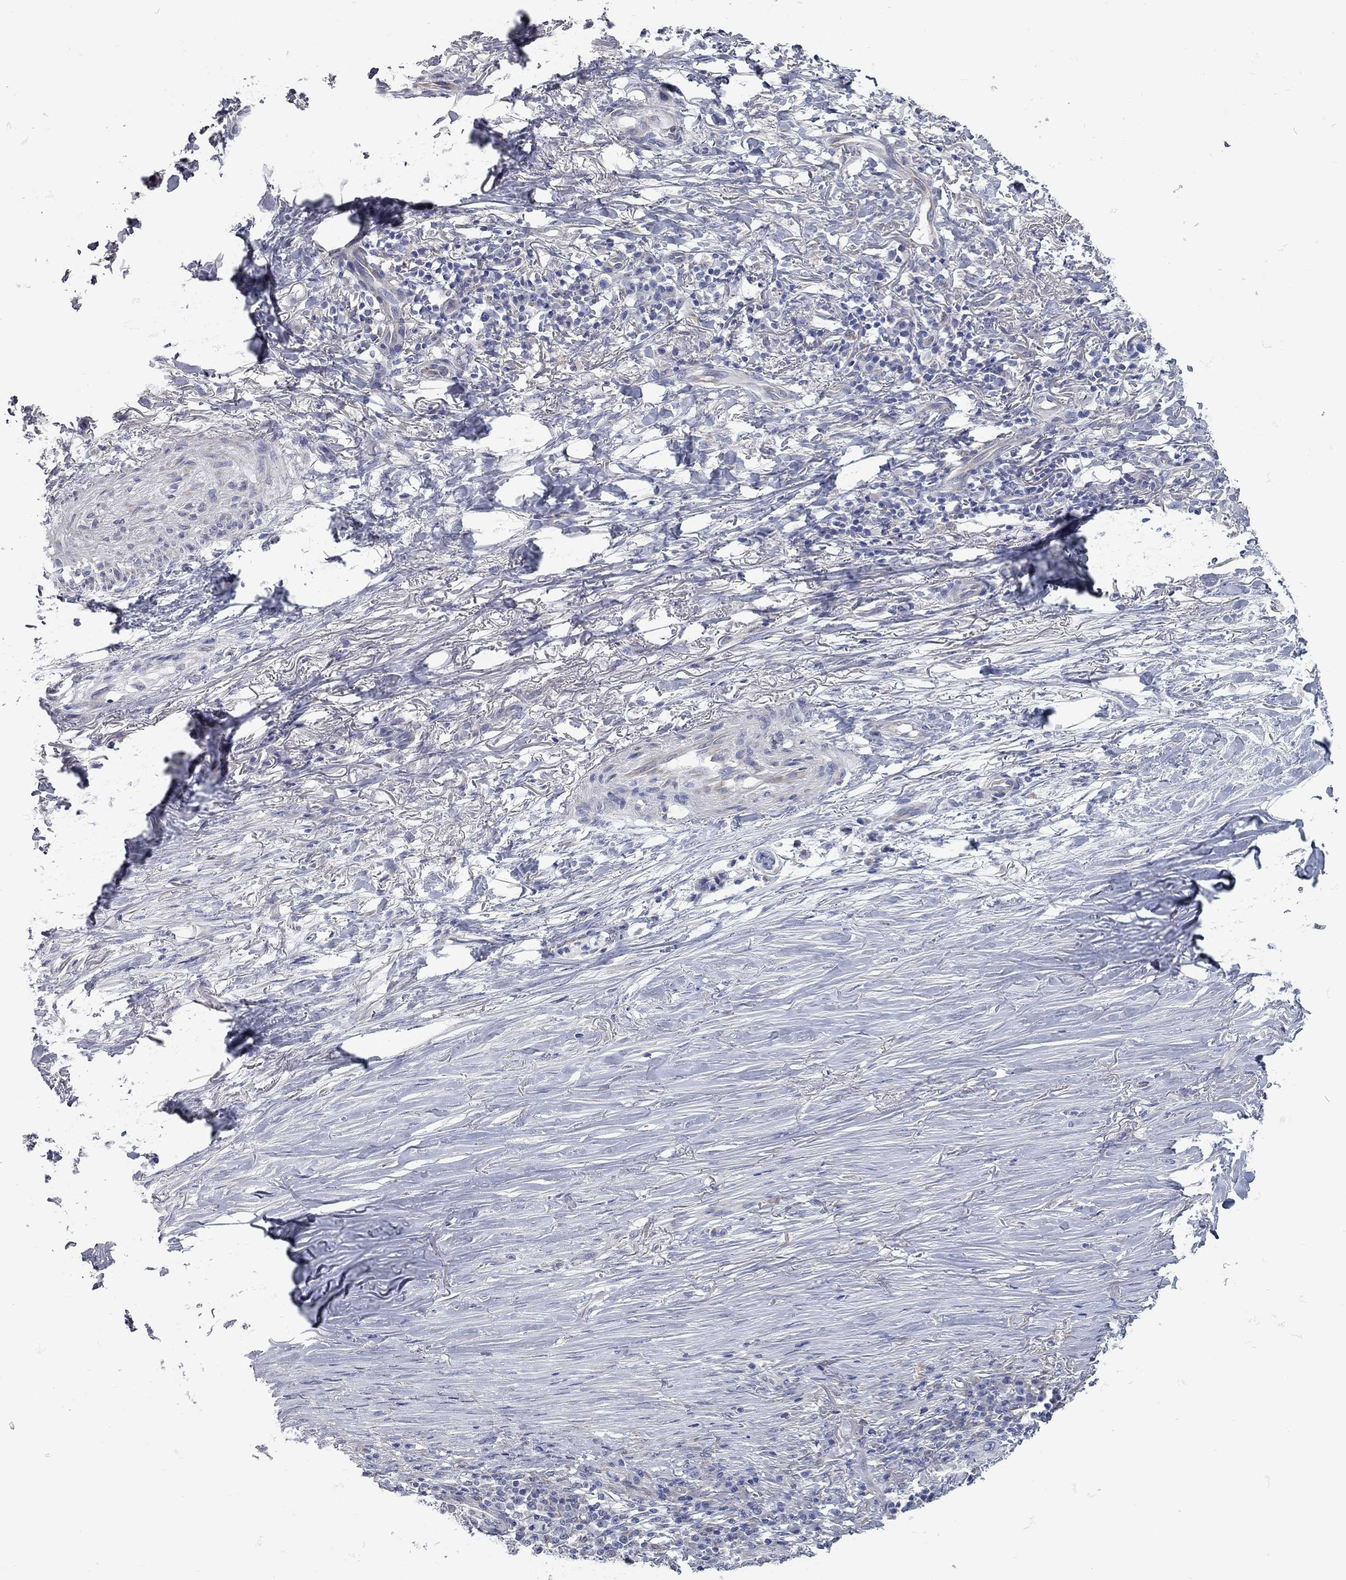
{"staining": {"intensity": "negative", "quantity": "none", "location": "none"}, "tissue": "skin cancer", "cell_type": "Tumor cells", "image_type": "cancer", "snomed": [{"axis": "morphology", "description": "Squamous cell carcinoma, NOS"}, {"axis": "topography", "description": "Skin"}], "caption": "High power microscopy histopathology image of an IHC image of skin squamous cell carcinoma, revealing no significant expression in tumor cells.", "gene": "XAGE2", "patient": {"sex": "male", "age": 70}}